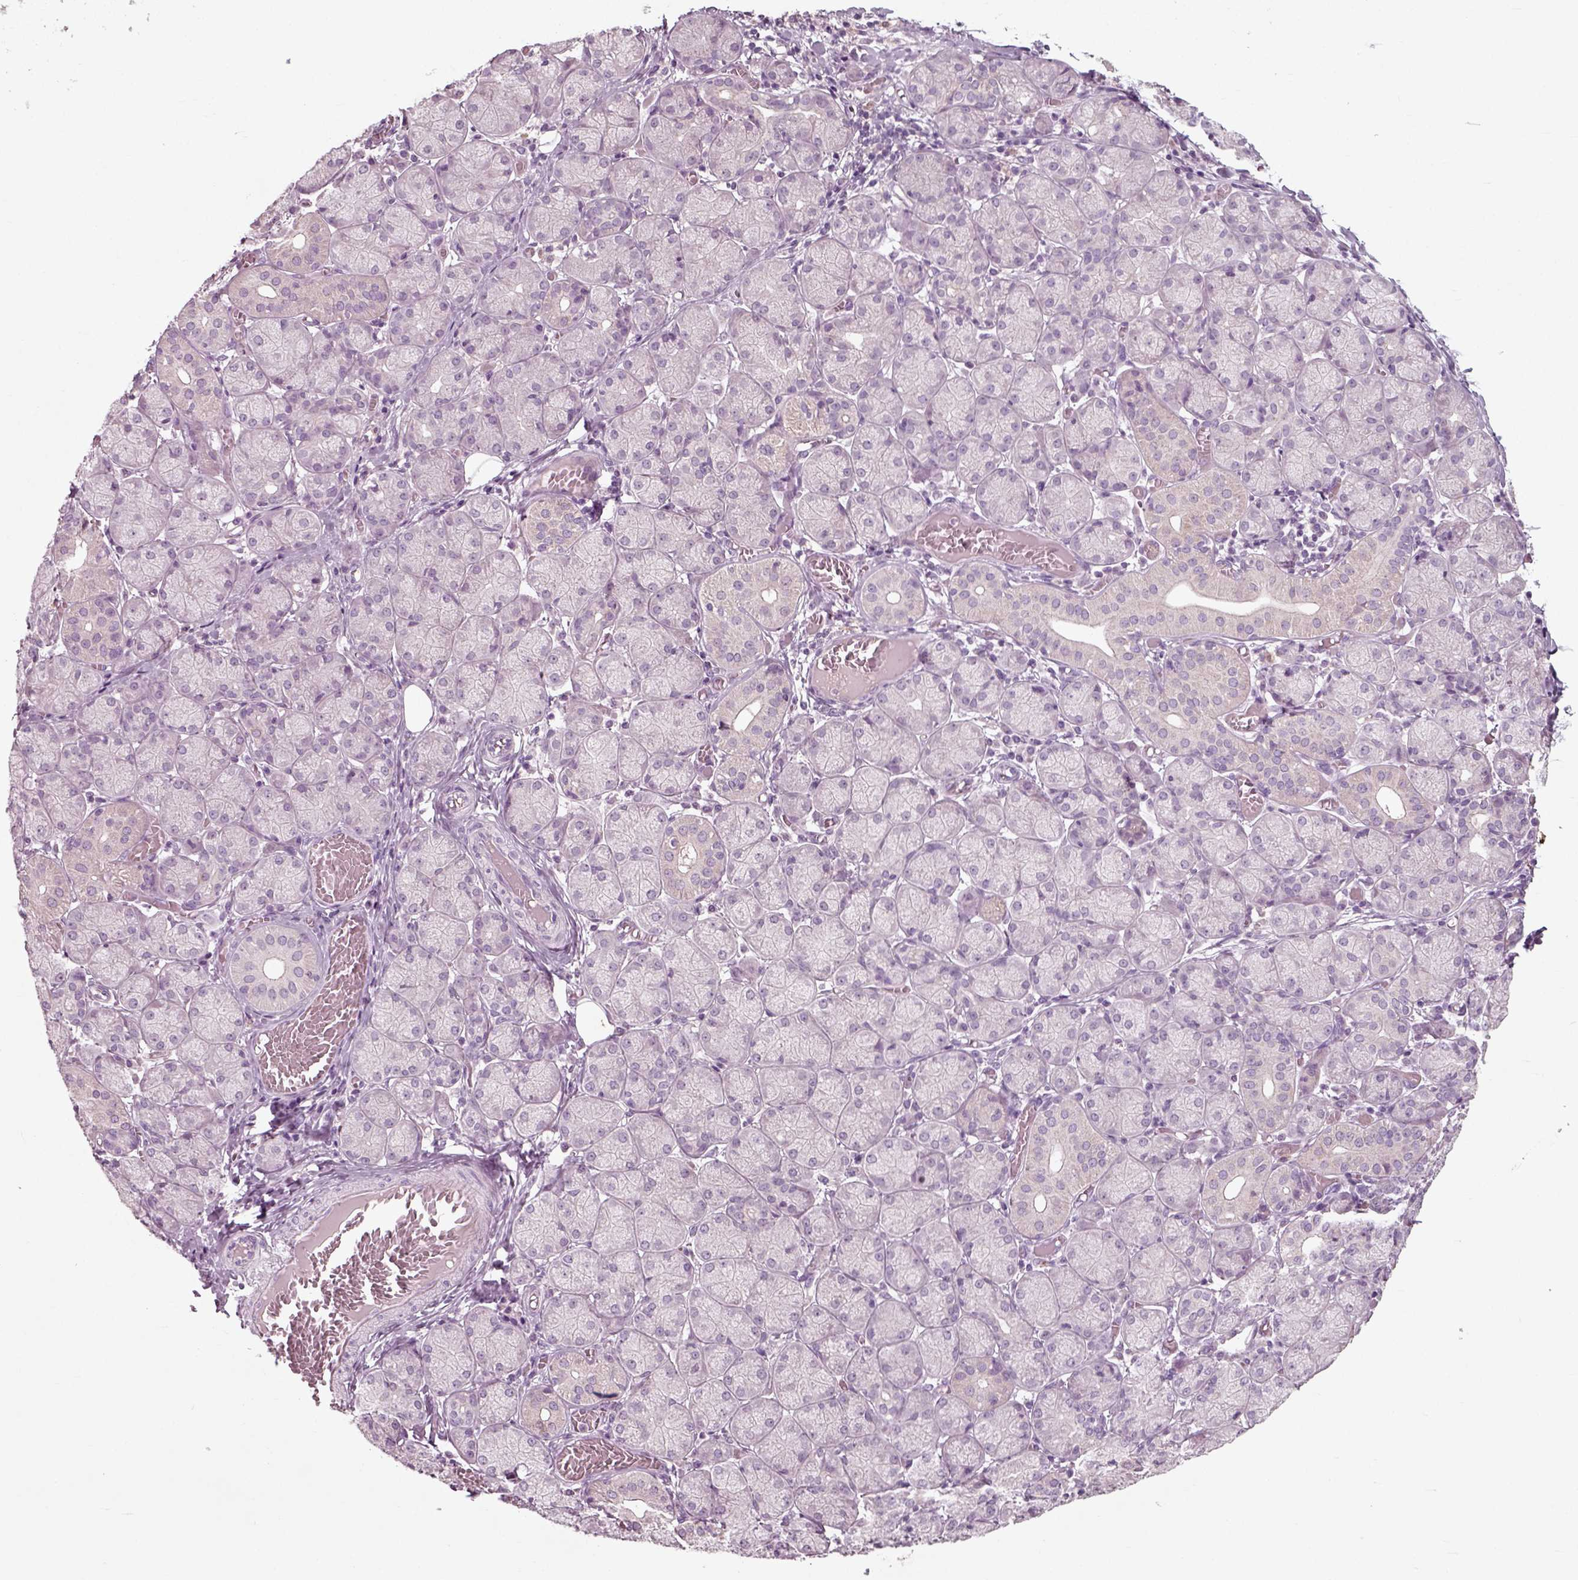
{"staining": {"intensity": "negative", "quantity": "none", "location": "none"}, "tissue": "salivary gland", "cell_type": "Glandular cells", "image_type": "normal", "snomed": [{"axis": "morphology", "description": "Normal tissue, NOS"}, {"axis": "topography", "description": "Salivary gland"}, {"axis": "topography", "description": "Peripheral nerve tissue"}], "caption": "High power microscopy histopathology image of an immunohistochemistry histopathology image of benign salivary gland, revealing no significant positivity in glandular cells.", "gene": "RND2", "patient": {"sex": "female", "age": 24}}